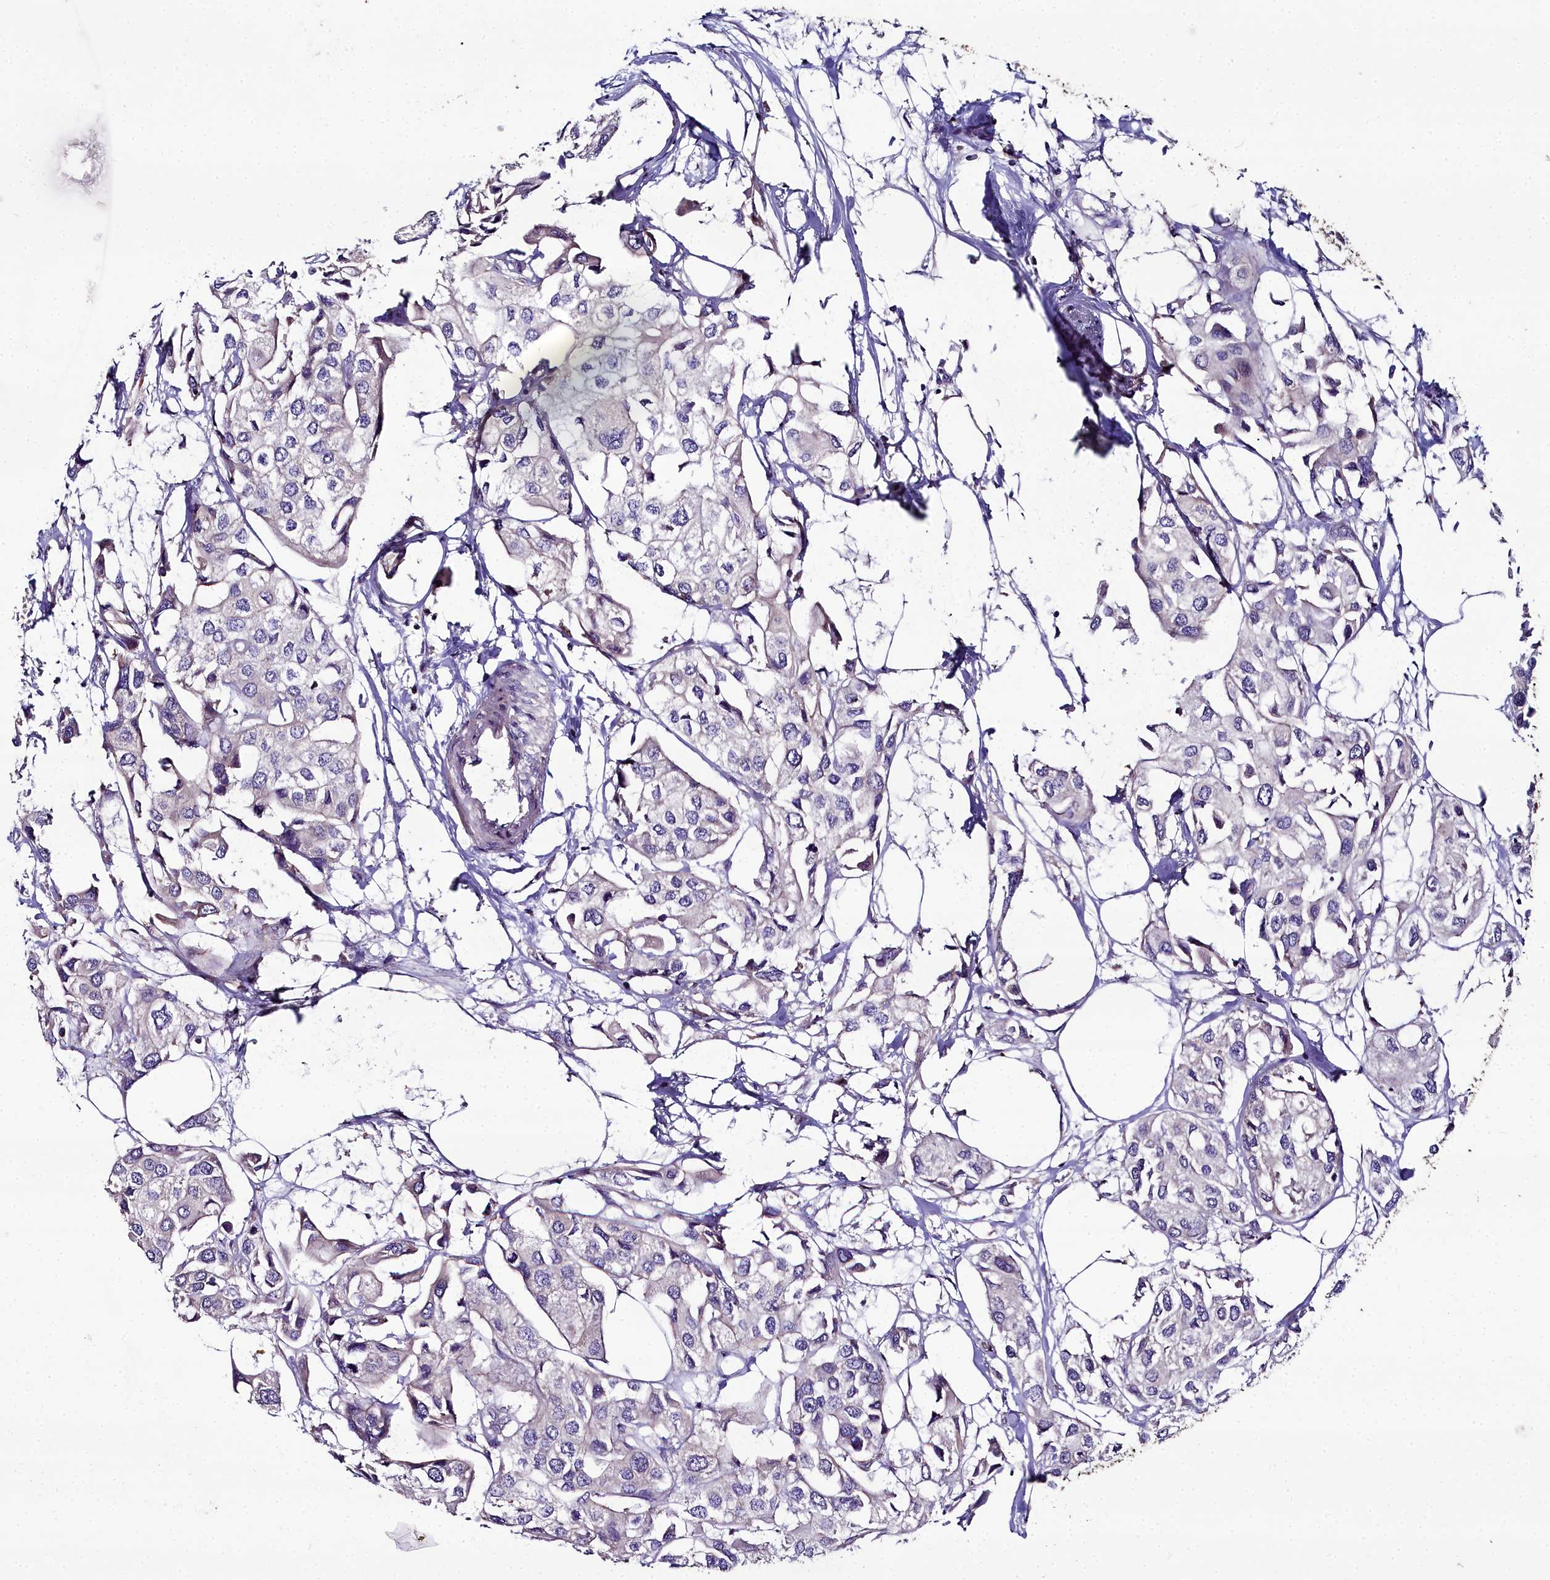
{"staining": {"intensity": "negative", "quantity": "none", "location": "none"}, "tissue": "urothelial cancer", "cell_type": "Tumor cells", "image_type": "cancer", "snomed": [{"axis": "morphology", "description": "Urothelial carcinoma, High grade"}, {"axis": "topography", "description": "Urinary bladder"}], "caption": "The histopathology image exhibits no significant positivity in tumor cells of high-grade urothelial carcinoma.", "gene": "NT5M", "patient": {"sex": "male", "age": 64}}